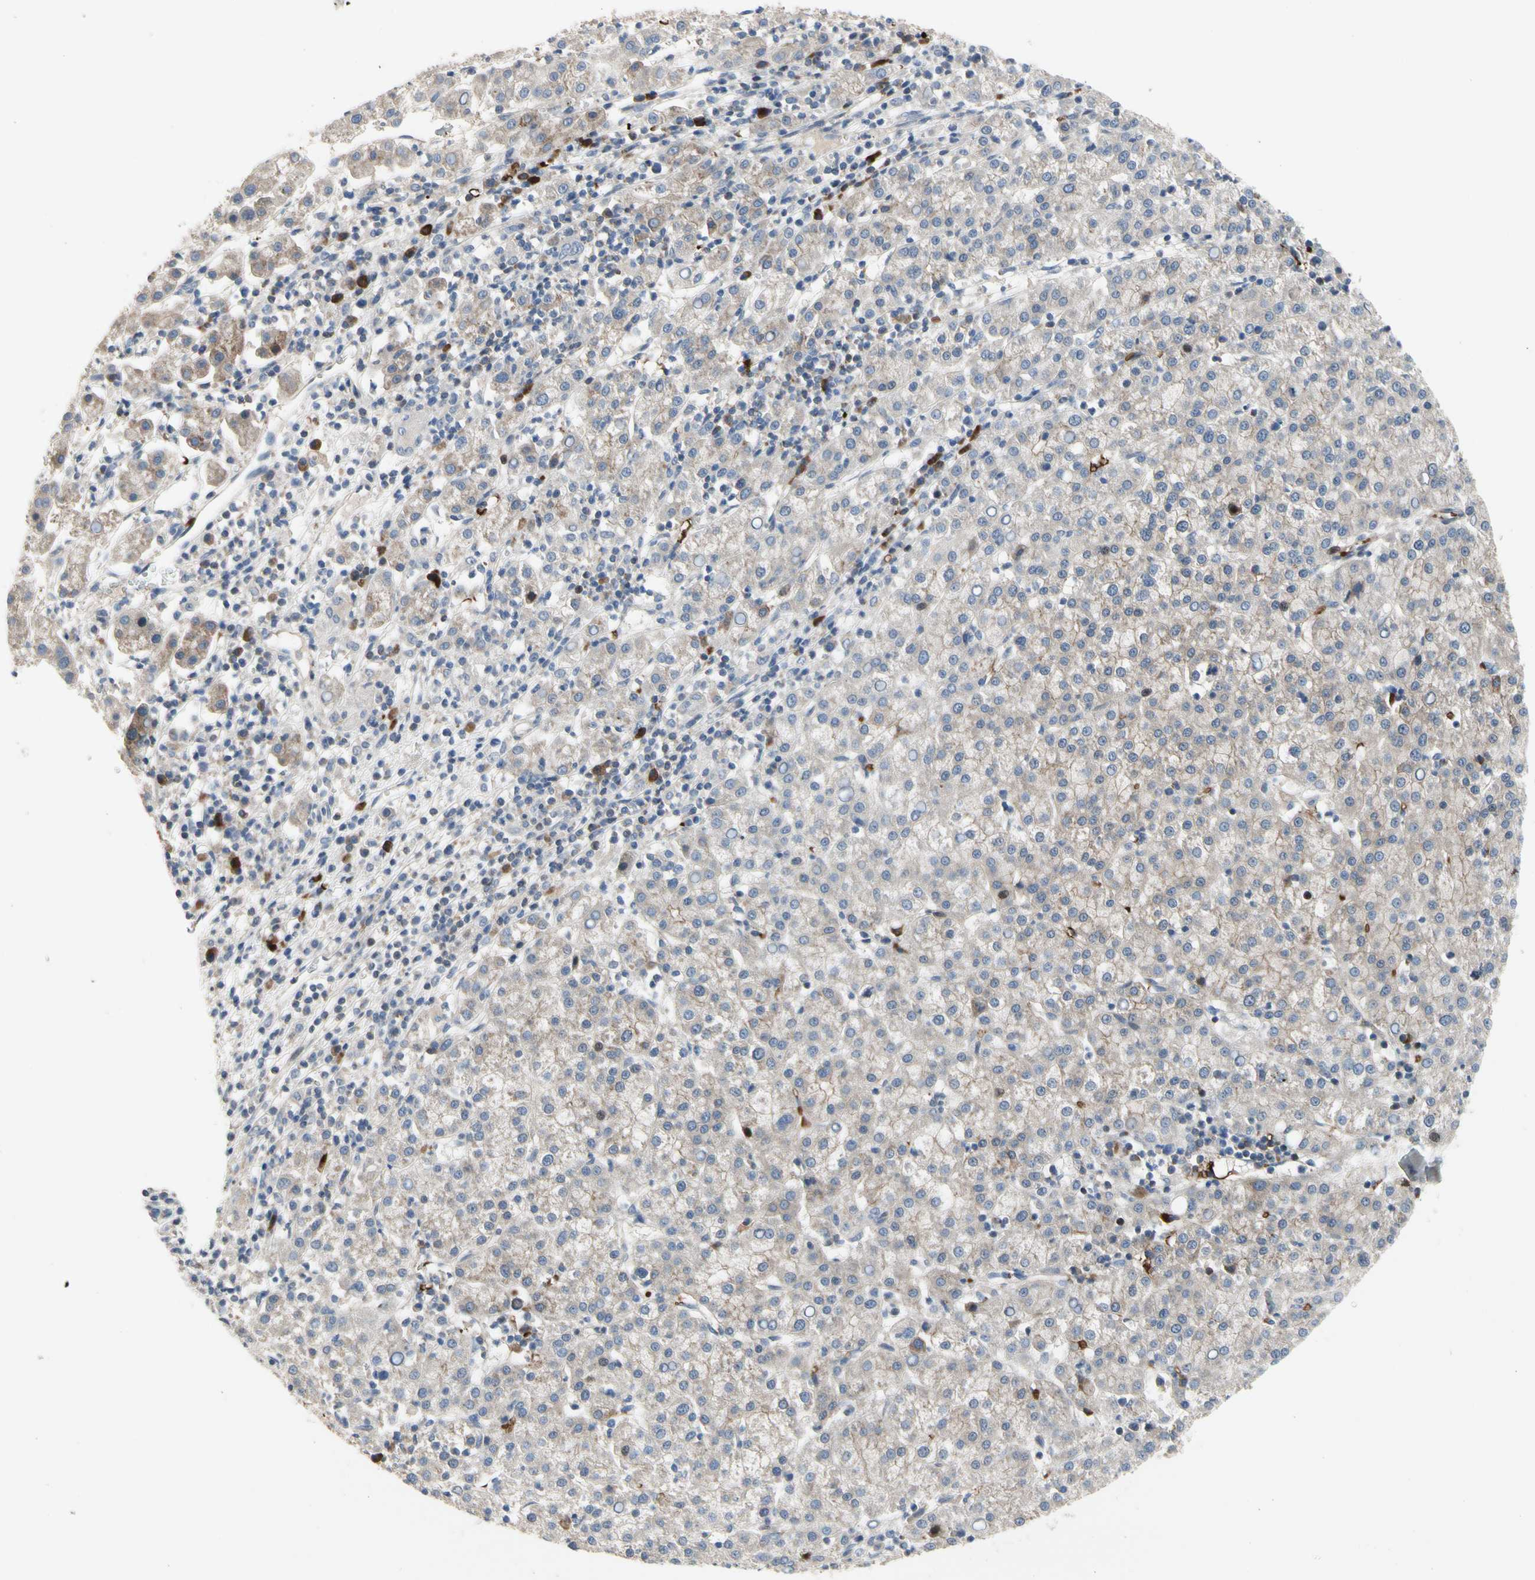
{"staining": {"intensity": "weak", "quantity": ">75%", "location": "cytoplasmic/membranous"}, "tissue": "liver cancer", "cell_type": "Tumor cells", "image_type": "cancer", "snomed": [{"axis": "morphology", "description": "Carcinoma, Hepatocellular, NOS"}, {"axis": "topography", "description": "Liver"}], "caption": "Hepatocellular carcinoma (liver) stained for a protein (brown) shows weak cytoplasmic/membranous positive staining in approximately >75% of tumor cells.", "gene": "HMGCR", "patient": {"sex": "female", "age": 58}}